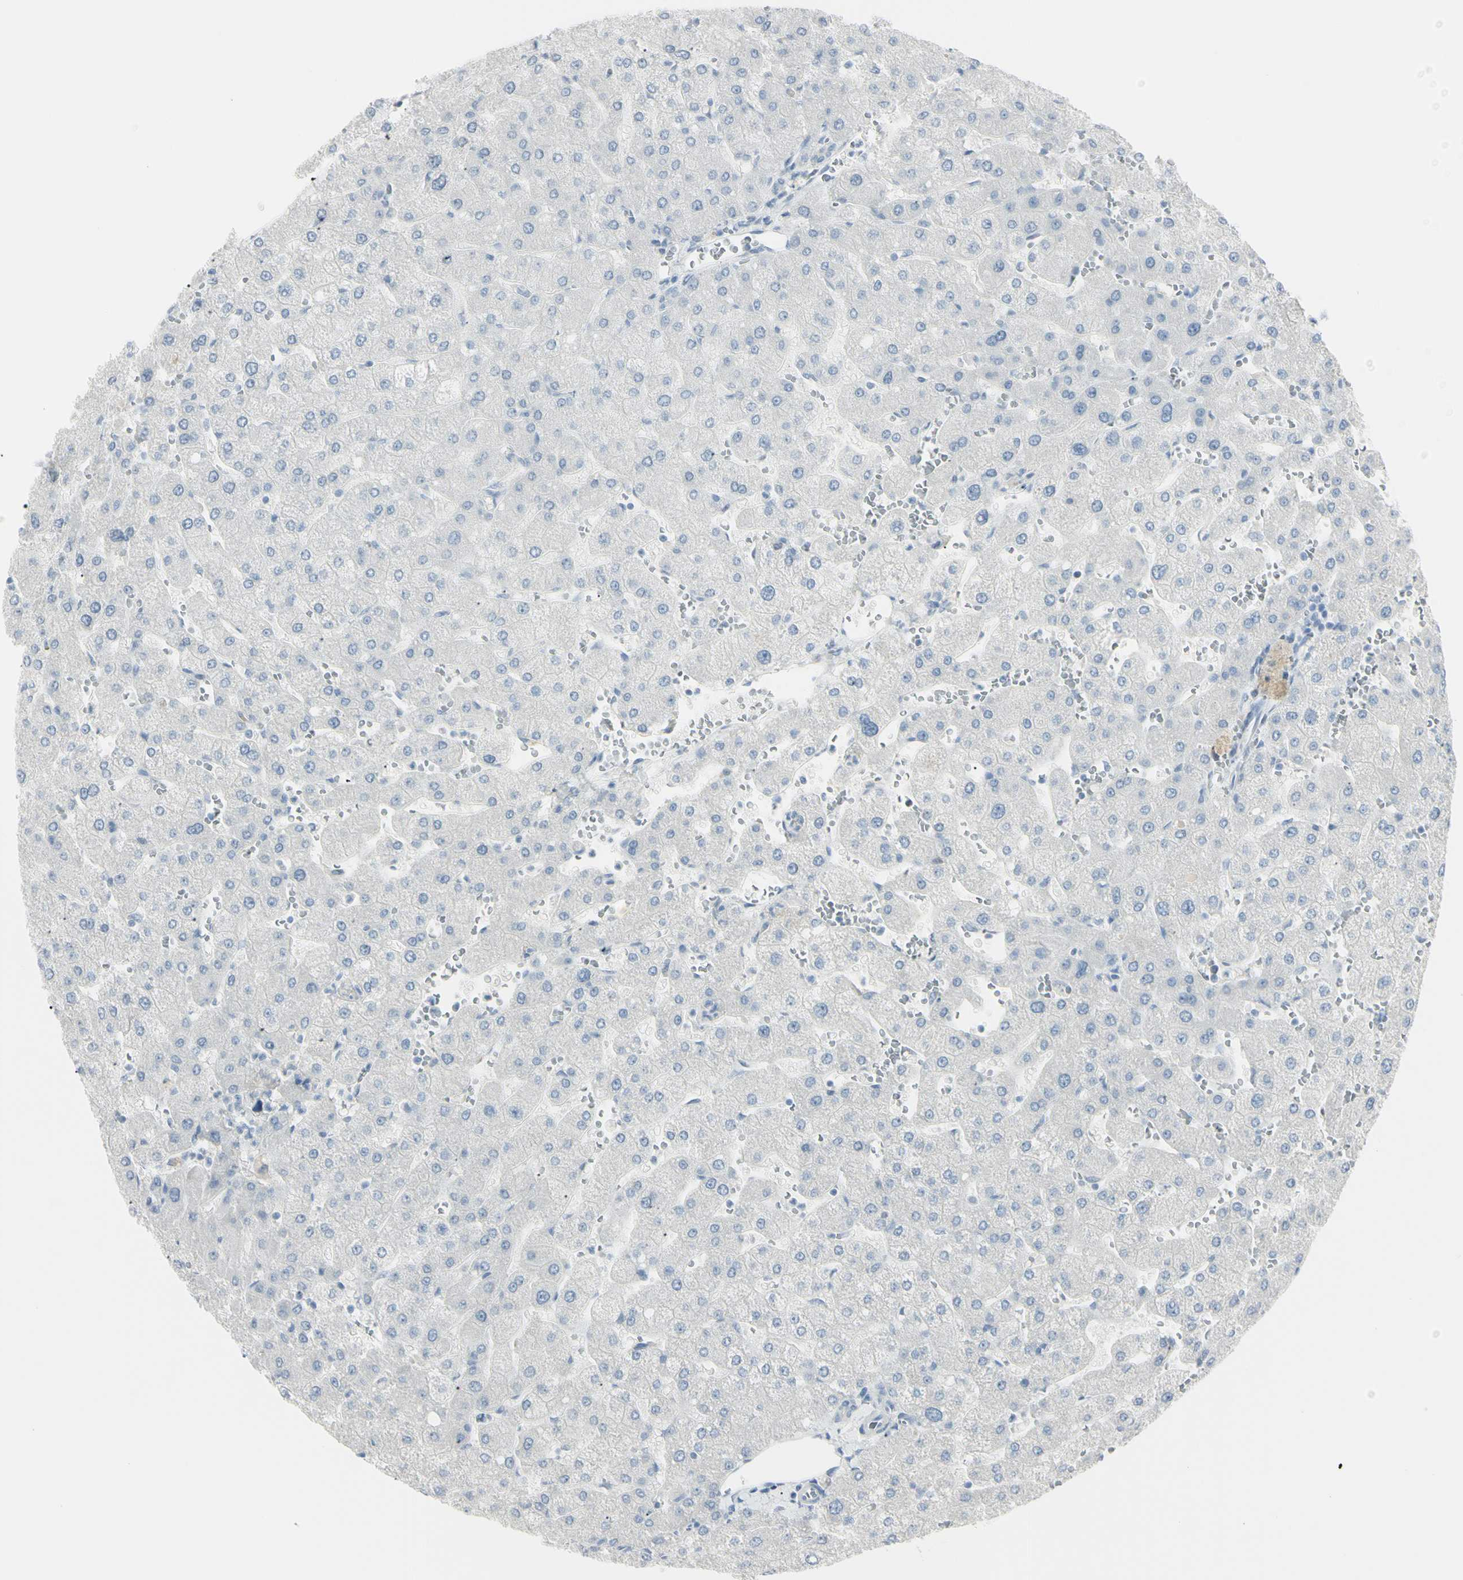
{"staining": {"intensity": "negative", "quantity": "none", "location": "none"}, "tissue": "liver", "cell_type": "Cholangiocytes", "image_type": "normal", "snomed": [{"axis": "morphology", "description": "Normal tissue, NOS"}, {"axis": "topography", "description": "Liver"}], "caption": "Immunohistochemical staining of unremarkable human liver exhibits no significant expression in cholangiocytes.", "gene": "PIP", "patient": {"sex": "male", "age": 55}}